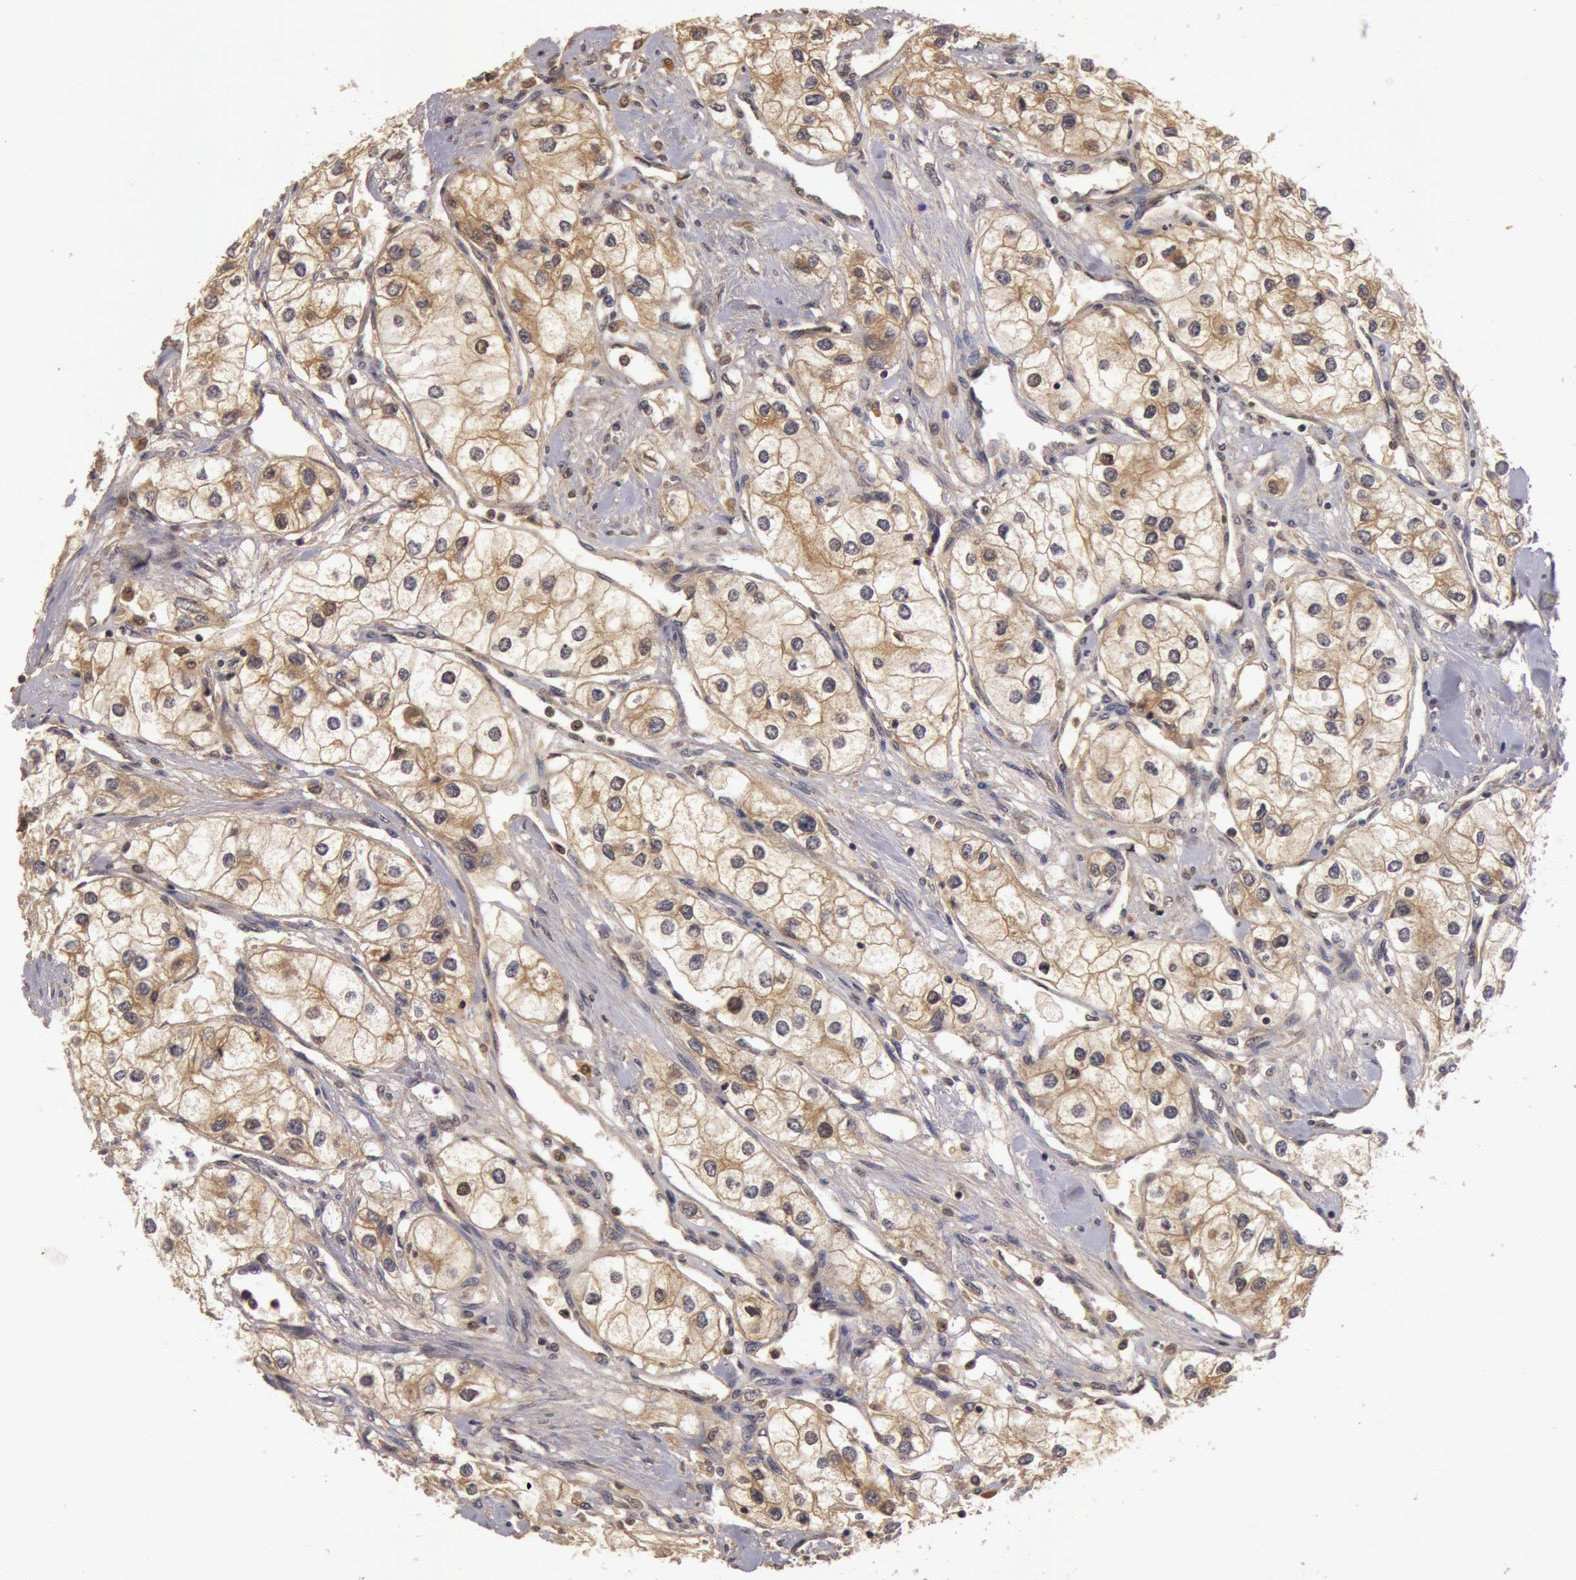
{"staining": {"intensity": "weak", "quantity": ">75%", "location": "cytoplasmic/membranous,nuclear"}, "tissue": "renal cancer", "cell_type": "Tumor cells", "image_type": "cancer", "snomed": [{"axis": "morphology", "description": "Adenocarcinoma, NOS"}, {"axis": "topography", "description": "Kidney"}], "caption": "A brown stain highlights weak cytoplasmic/membranous and nuclear staining of a protein in human renal adenocarcinoma tumor cells.", "gene": "BCHE", "patient": {"sex": "male", "age": 57}}